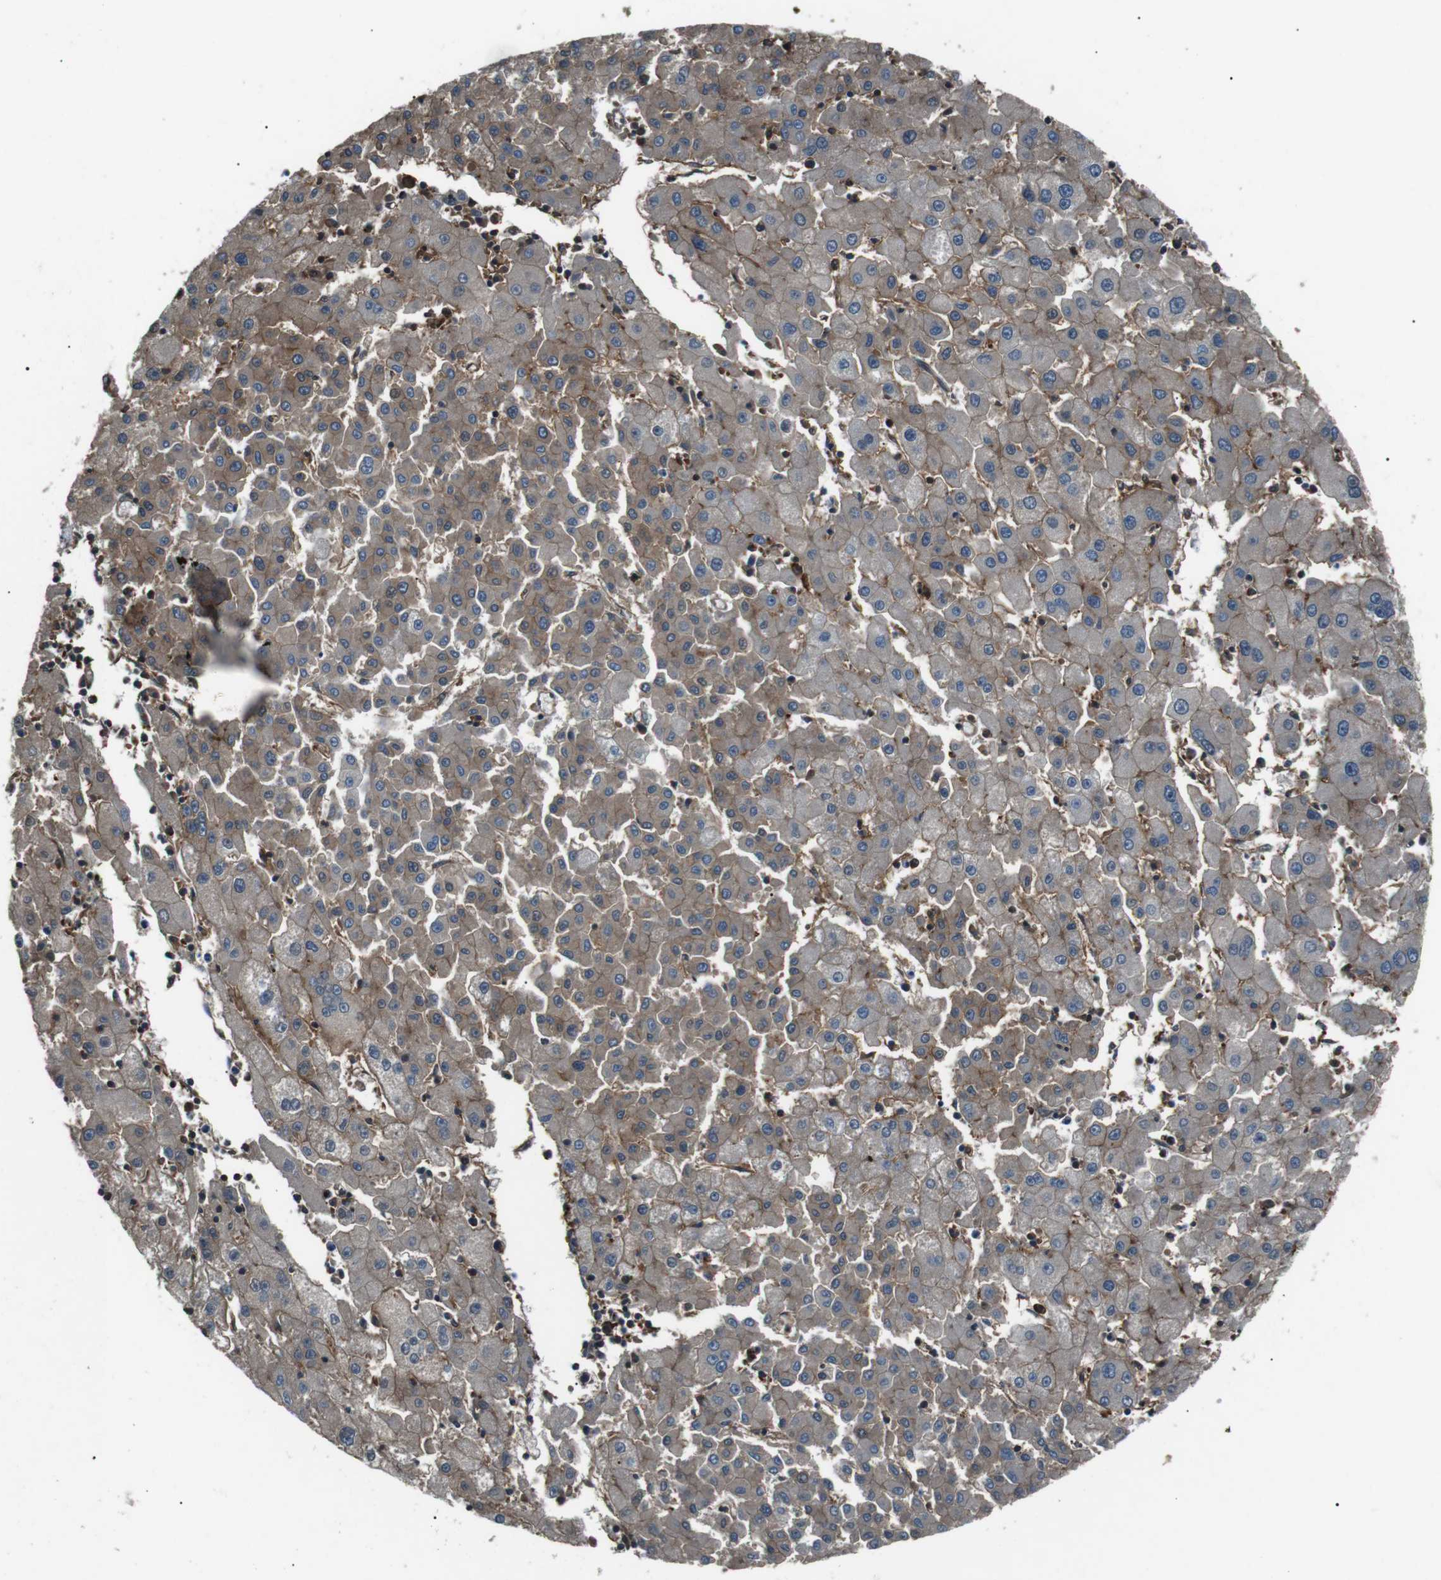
{"staining": {"intensity": "weak", "quantity": ">75%", "location": "cytoplasmic/membranous"}, "tissue": "liver cancer", "cell_type": "Tumor cells", "image_type": "cancer", "snomed": [{"axis": "morphology", "description": "Carcinoma, Hepatocellular, NOS"}, {"axis": "topography", "description": "Liver"}], "caption": "DAB immunohistochemical staining of human hepatocellular carcinoma (liver) displays weak cytoplasmic/membranous protein staining in approximately >75% of tumor cells.", "gene": "GPR161", "patient": {"sex": "male", "age": 72}}